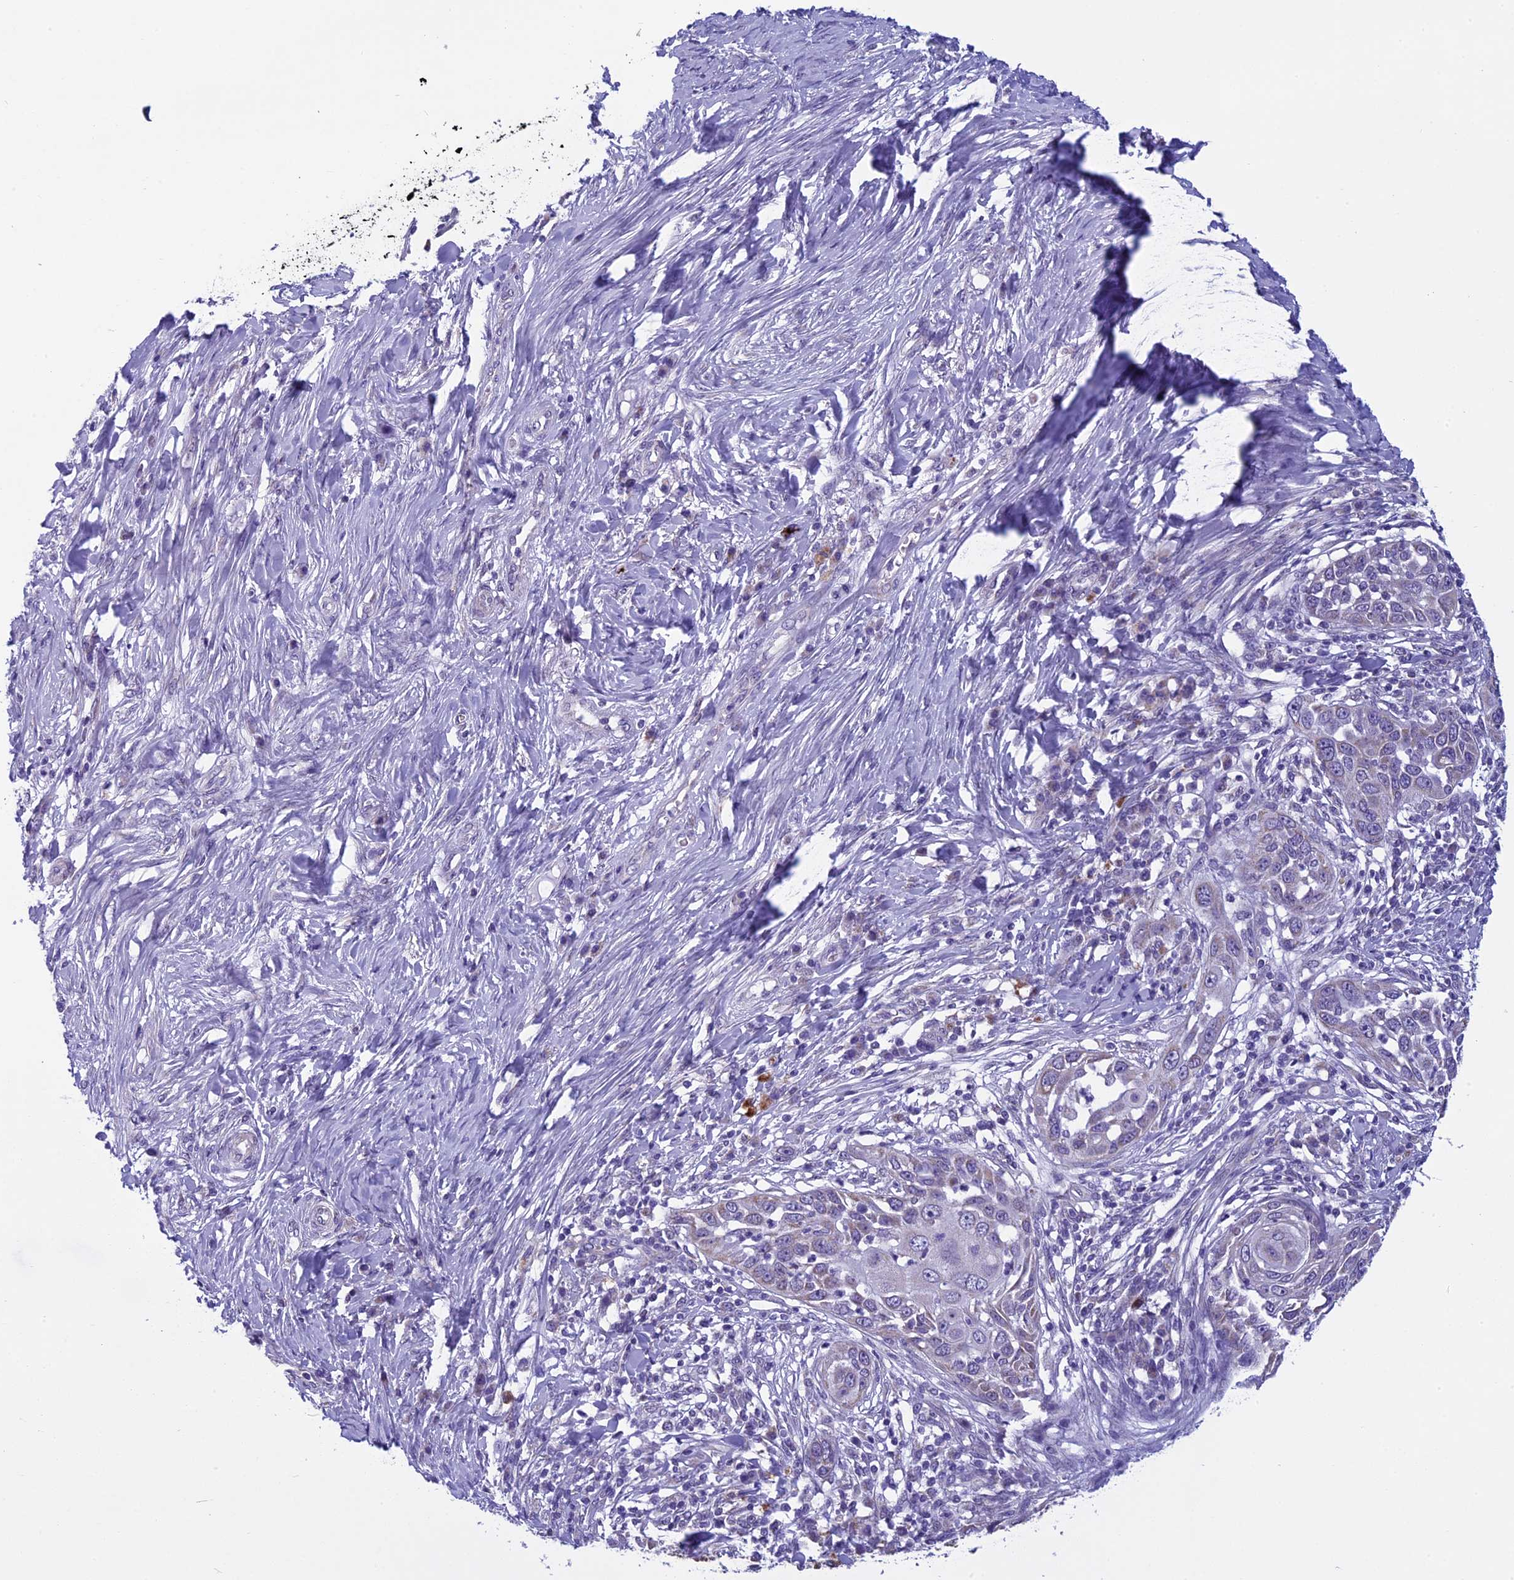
{"staining": {"intensity": "weak", "quantity": "<25%", "location": "cytoplasmic/membranous"}, "tissue": "skin cancer", "cell_type": "Tumor cells", "image_type": "cancer", "snomed": [{"axis": "morphology", "description": "Squamous cell carcinoma, NOS"}, {"axis": "topography", "description": "Skin"}], "caption": "Immunohistochemistry image of neoplastic tissue: human squamous cell carcinoma (skin) stained with DAB displays no significant protein staining in tumor cells.", "gene": "ZNF317", "patient": {"sex": "female", "age": 44}}